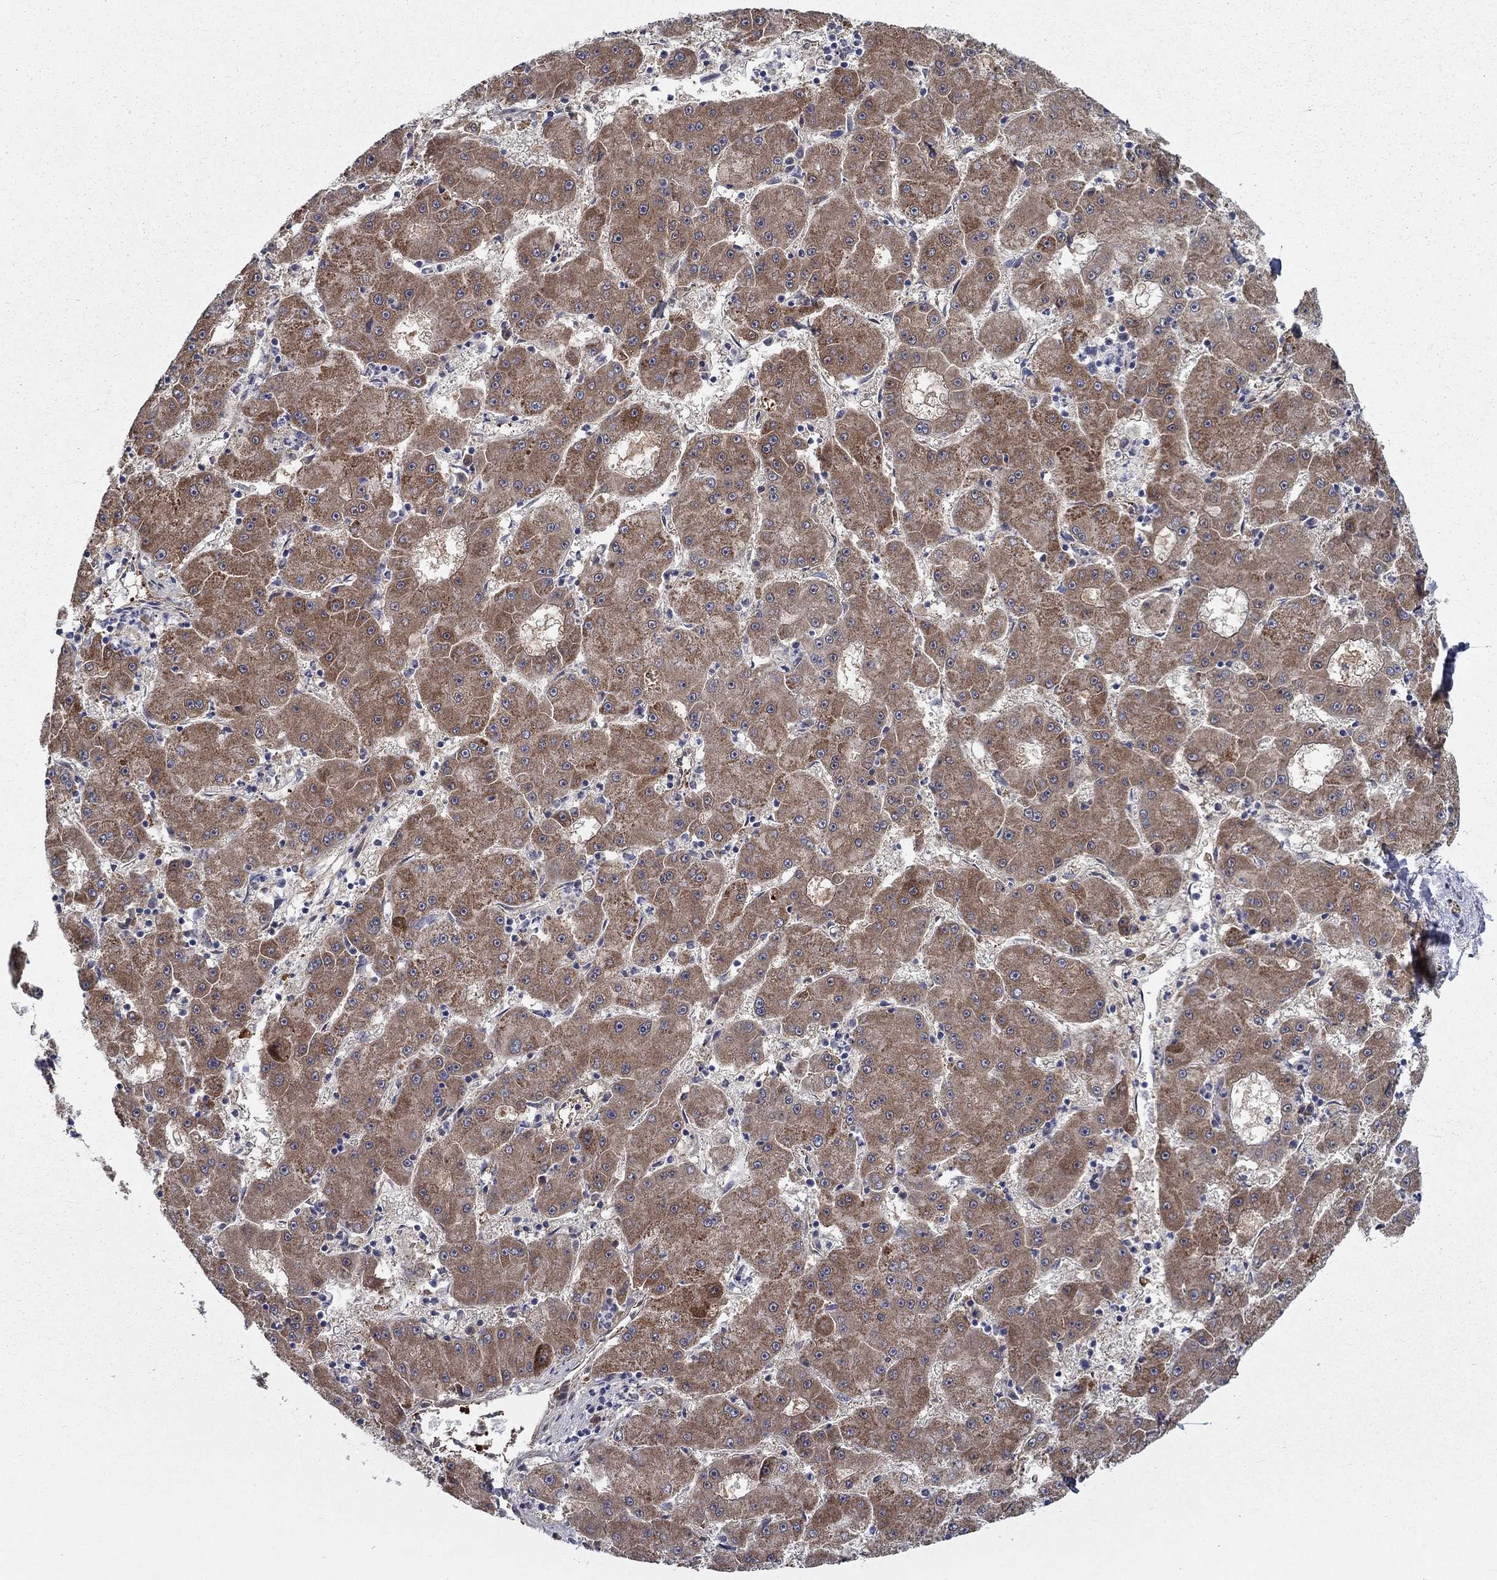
{"staining": {"intensity": "moderate", "quantity": "25%-75%", "location": "cytoplasmic/membranous"}, "tissue": "liver cancer", "cell_type": "Tumor cells", "image_type": "cancer", "snomed": [{"axis": "morphology", "description": "Carcinoma, Hepatocellular, NOS"}, {"axis": "topography", "description": "Liver"}], "caption": "Liver cancer (hepatocellular carcinoma) stained with a brown dye exhibits moderate cytoplasmic/membranous positive staining in approximately 25%-75% of tumor cells.", "gene": "LACTB2", "patient": {"sex": "male", "age": 73}}